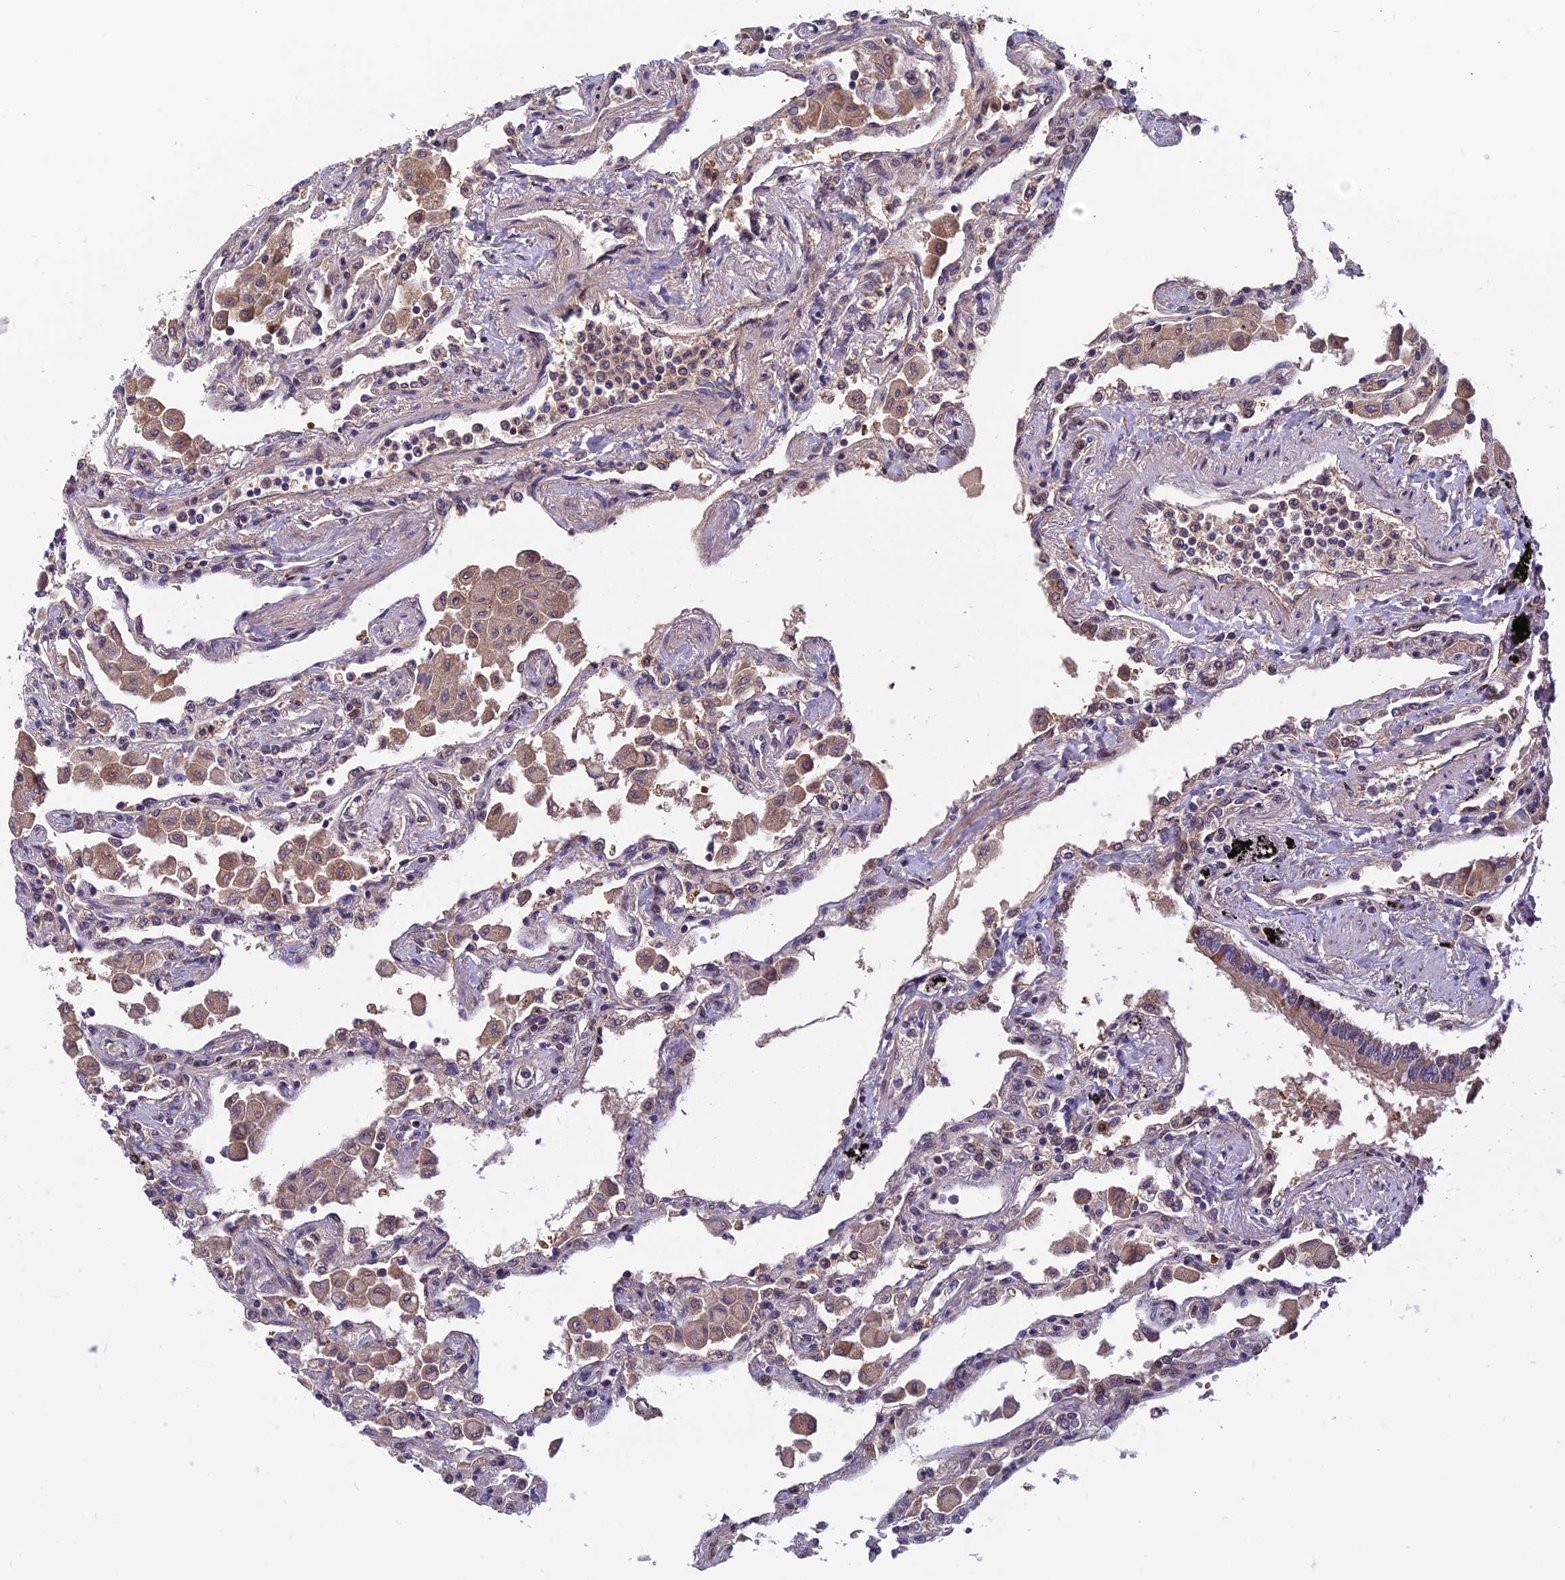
{"staining": {"intensity": "weak", "quantity": "25%-75%", "location": "cytoplasmic/membranous"}, "tissue": "lung", "cell_type": "Alveolar cells", "image_type": "normal", "snomed": [{"axis": "morphology", "description": "Normal tissue, NOS"}, {"axis": "topography", "description": "Bronchus"}, {"axis": "topography", "description": "Lung"}], "caption": "Human lung stained with a brown dye shows weak cytoplasmic/membranous positive positivity in about 25%-75% of alveolar cells.", "gene": "CCDC15", "patient": {"sex": "female", "age": 49}}